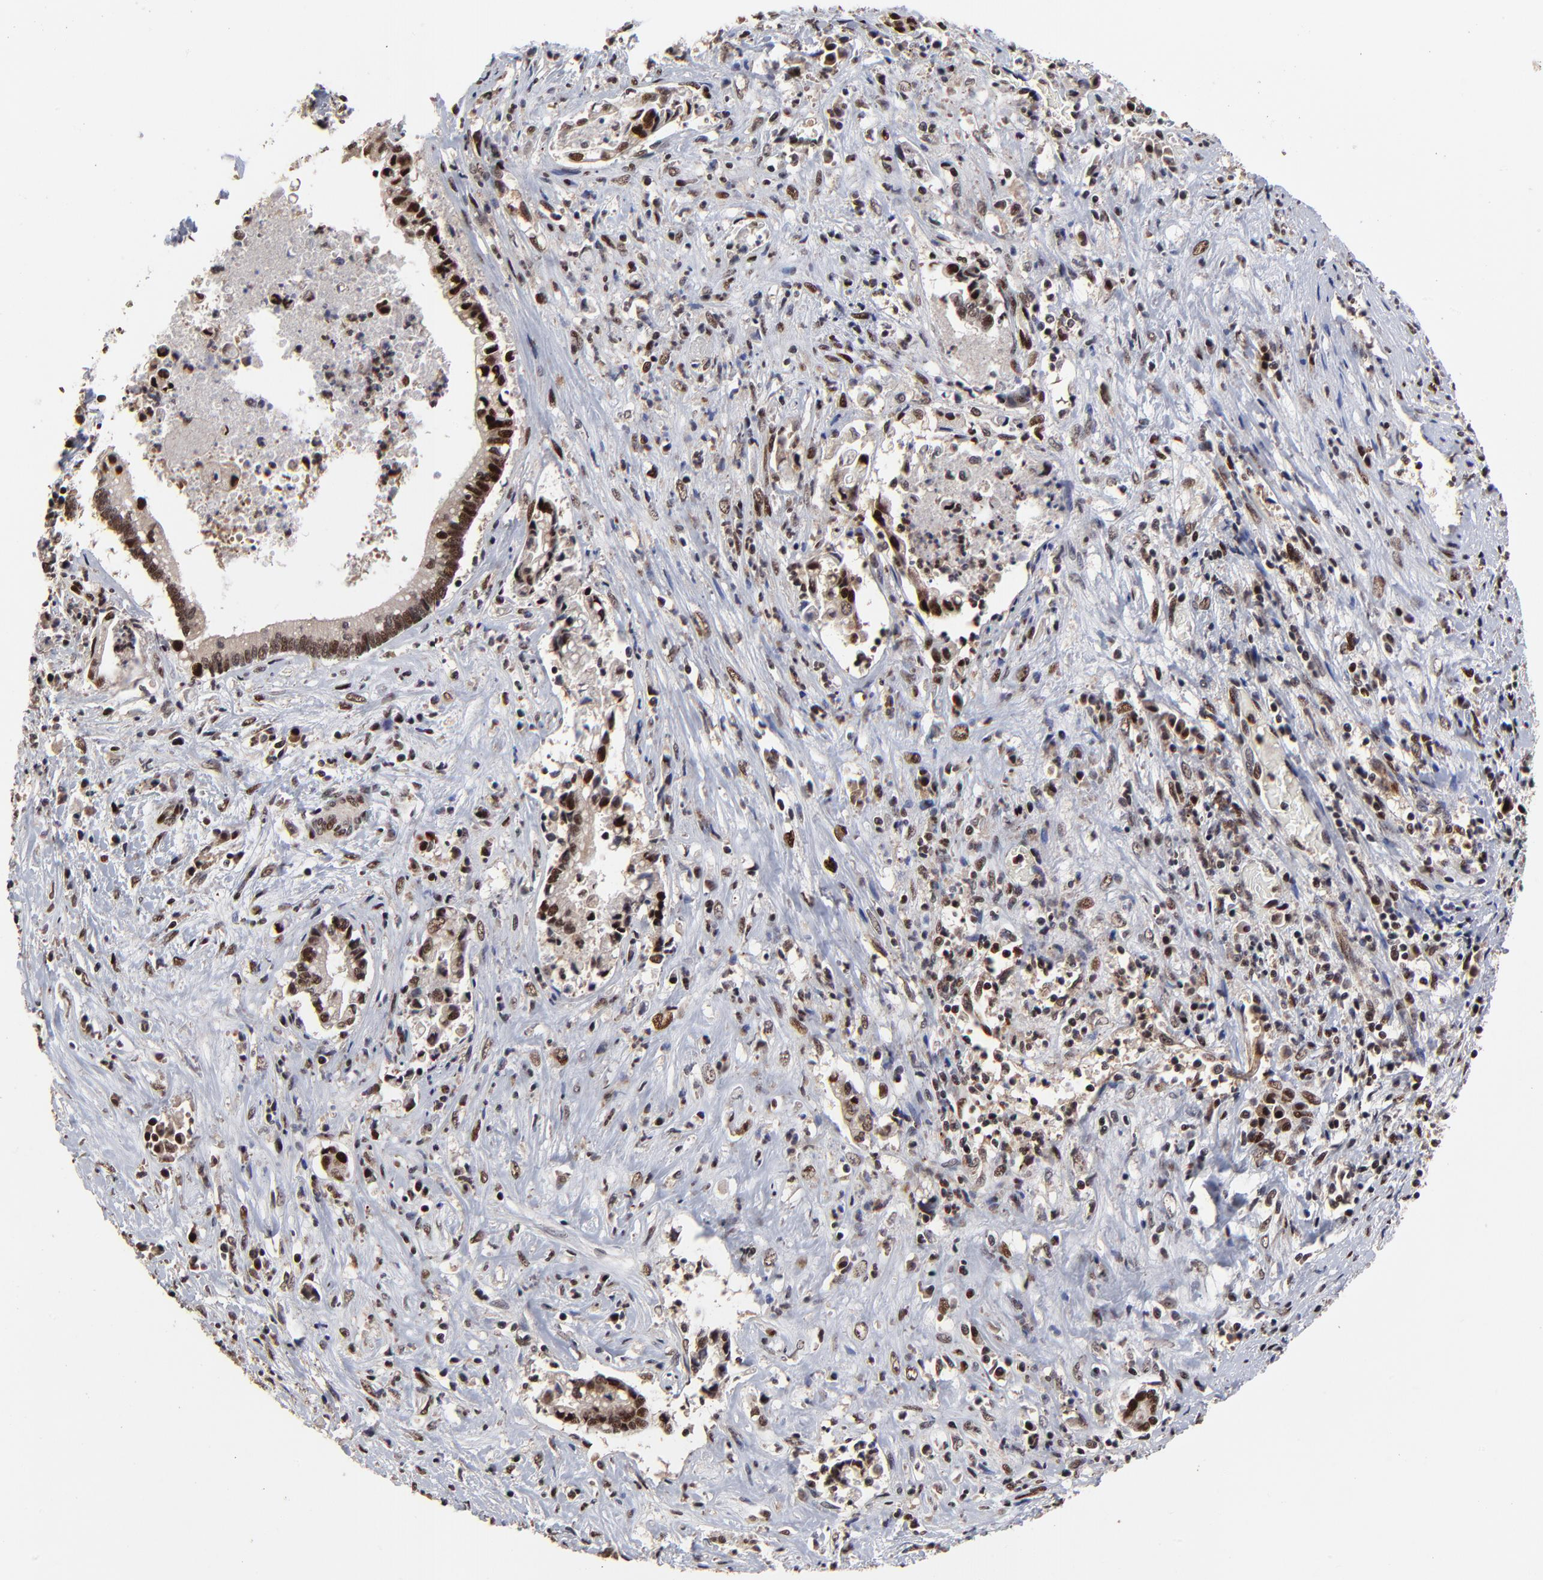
{"staining": {"intensity": "strong", "quantity": ">75%", "location": "nuclear"}, "tissue": "liver cancer", "cell_type": "Tumor cells", "image_type": "cancer", "snomed": [{"axis": "morphology", "description": "Cholangiocarcinoma"}, {"axis": "topography", "description": "Liver"}], "caption": "An image of liver cancer stained for a protein reveals strong nuclear brown staining in tumor cells. (brown staining indicates protein expression, while blue staining denotes nuclei).", "gene": "RBM22", "patient": {"sex": "male", "age": 57}}